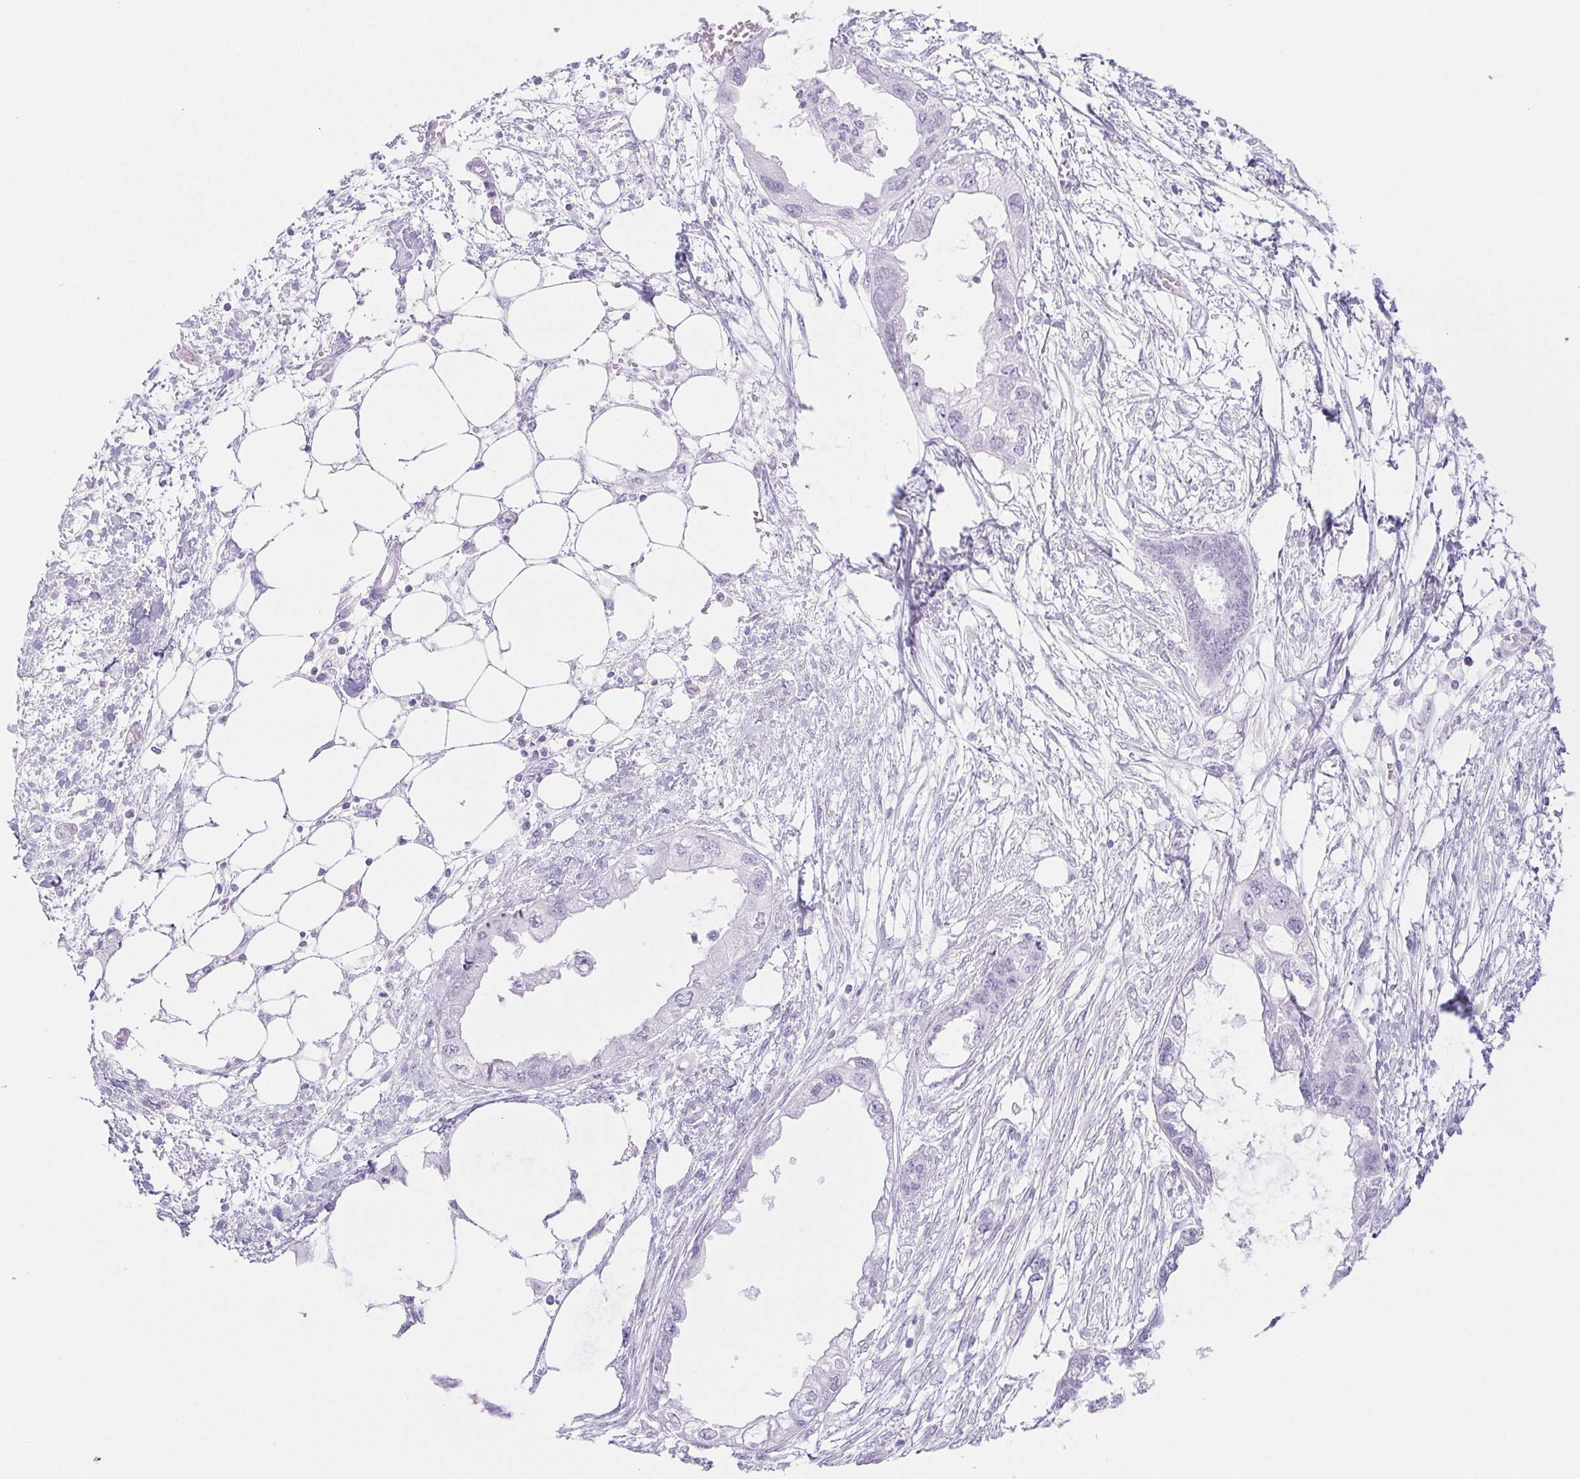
{"staining": {"intensity": "negative", "quantity": "none", "location": "none"}, "tissue": "endometrial cancer", "cell_type": "Tumor cells", "image_type": "cancer", "snomed": [{"axis": "morphology", "description": "Adenocarcinoma, NOS"}, {"axis": "morphology", "description": "Adenocarcinoma, metastatic, NOS"}, {"axis": "topography", "description": "Adipose tissue"}, {"axis": "topography", "description": "Endometrium"}], "caption": "The image exhibits no staining of tumor cells in endometrial cancer.", "gene": "PI3", "patient": {"sex": "female", "age": 67}}